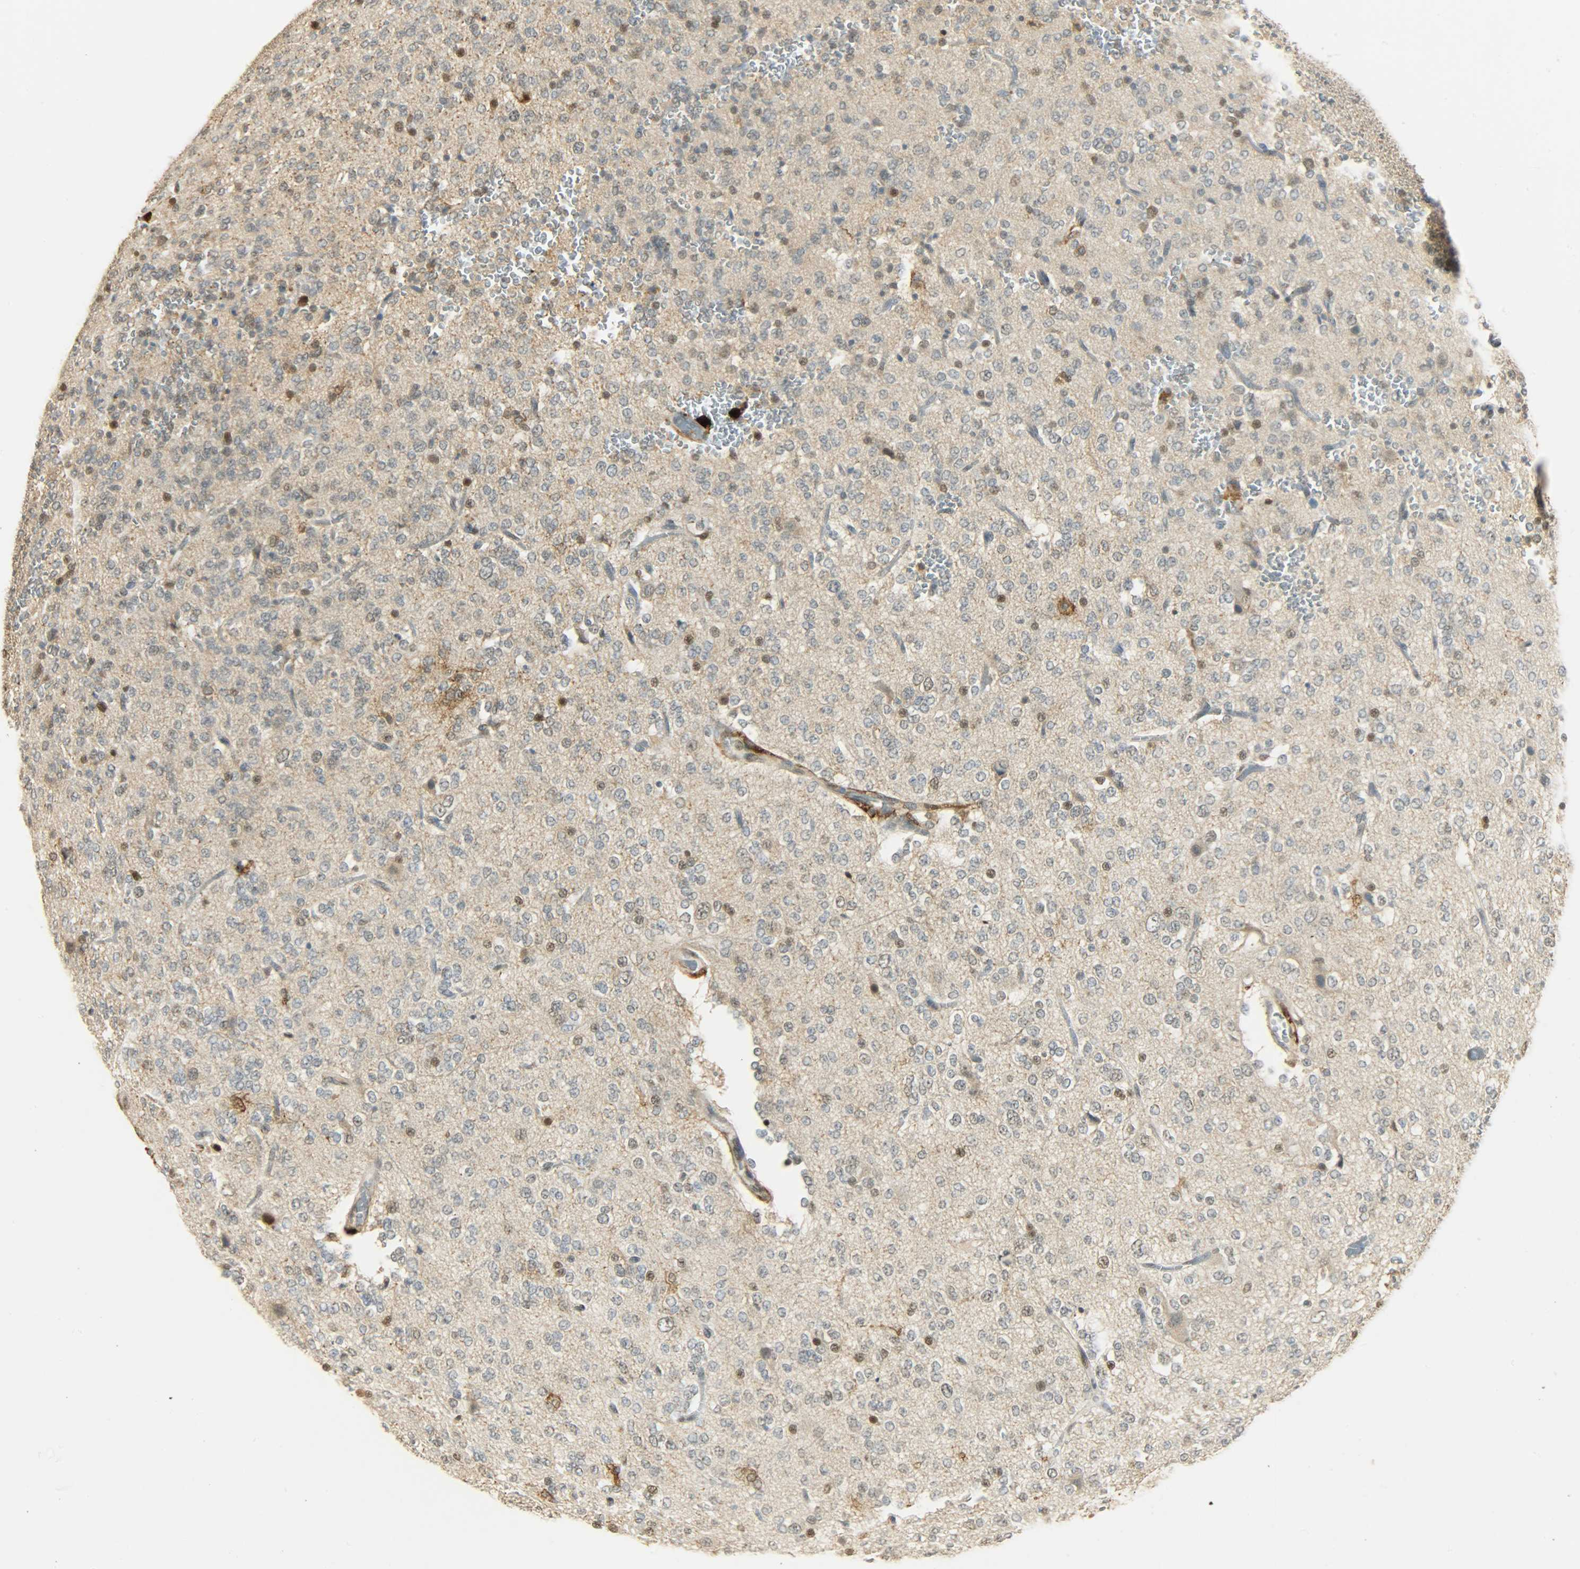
{"staining": {"intensity": "moderate", "quantity": "<25%", "location": "cytoplasmic/membranous,nuclear"}, "tissue": "glioma", "cell_type": "Tumor cells", "image_type": "cancer", "snomed": [{"axis": "morphology", "description": "Glioma, malignant, Low grade"}, {"axis": "topography", "description": "Brain"}], "caption": "Malignant glioma (low-grade) stained with DAB immunohistochemistry reveals low levels of moderate cytoplasmic/membranous and nuclear staining in about <25% of tumor cells. The staining was performed using DAB, with brown indicating positive protein expression. Nuclei are stained blue with hematoxylin.", "gene": "NGFR", "patient": {"sex": "male", "age": 38}}